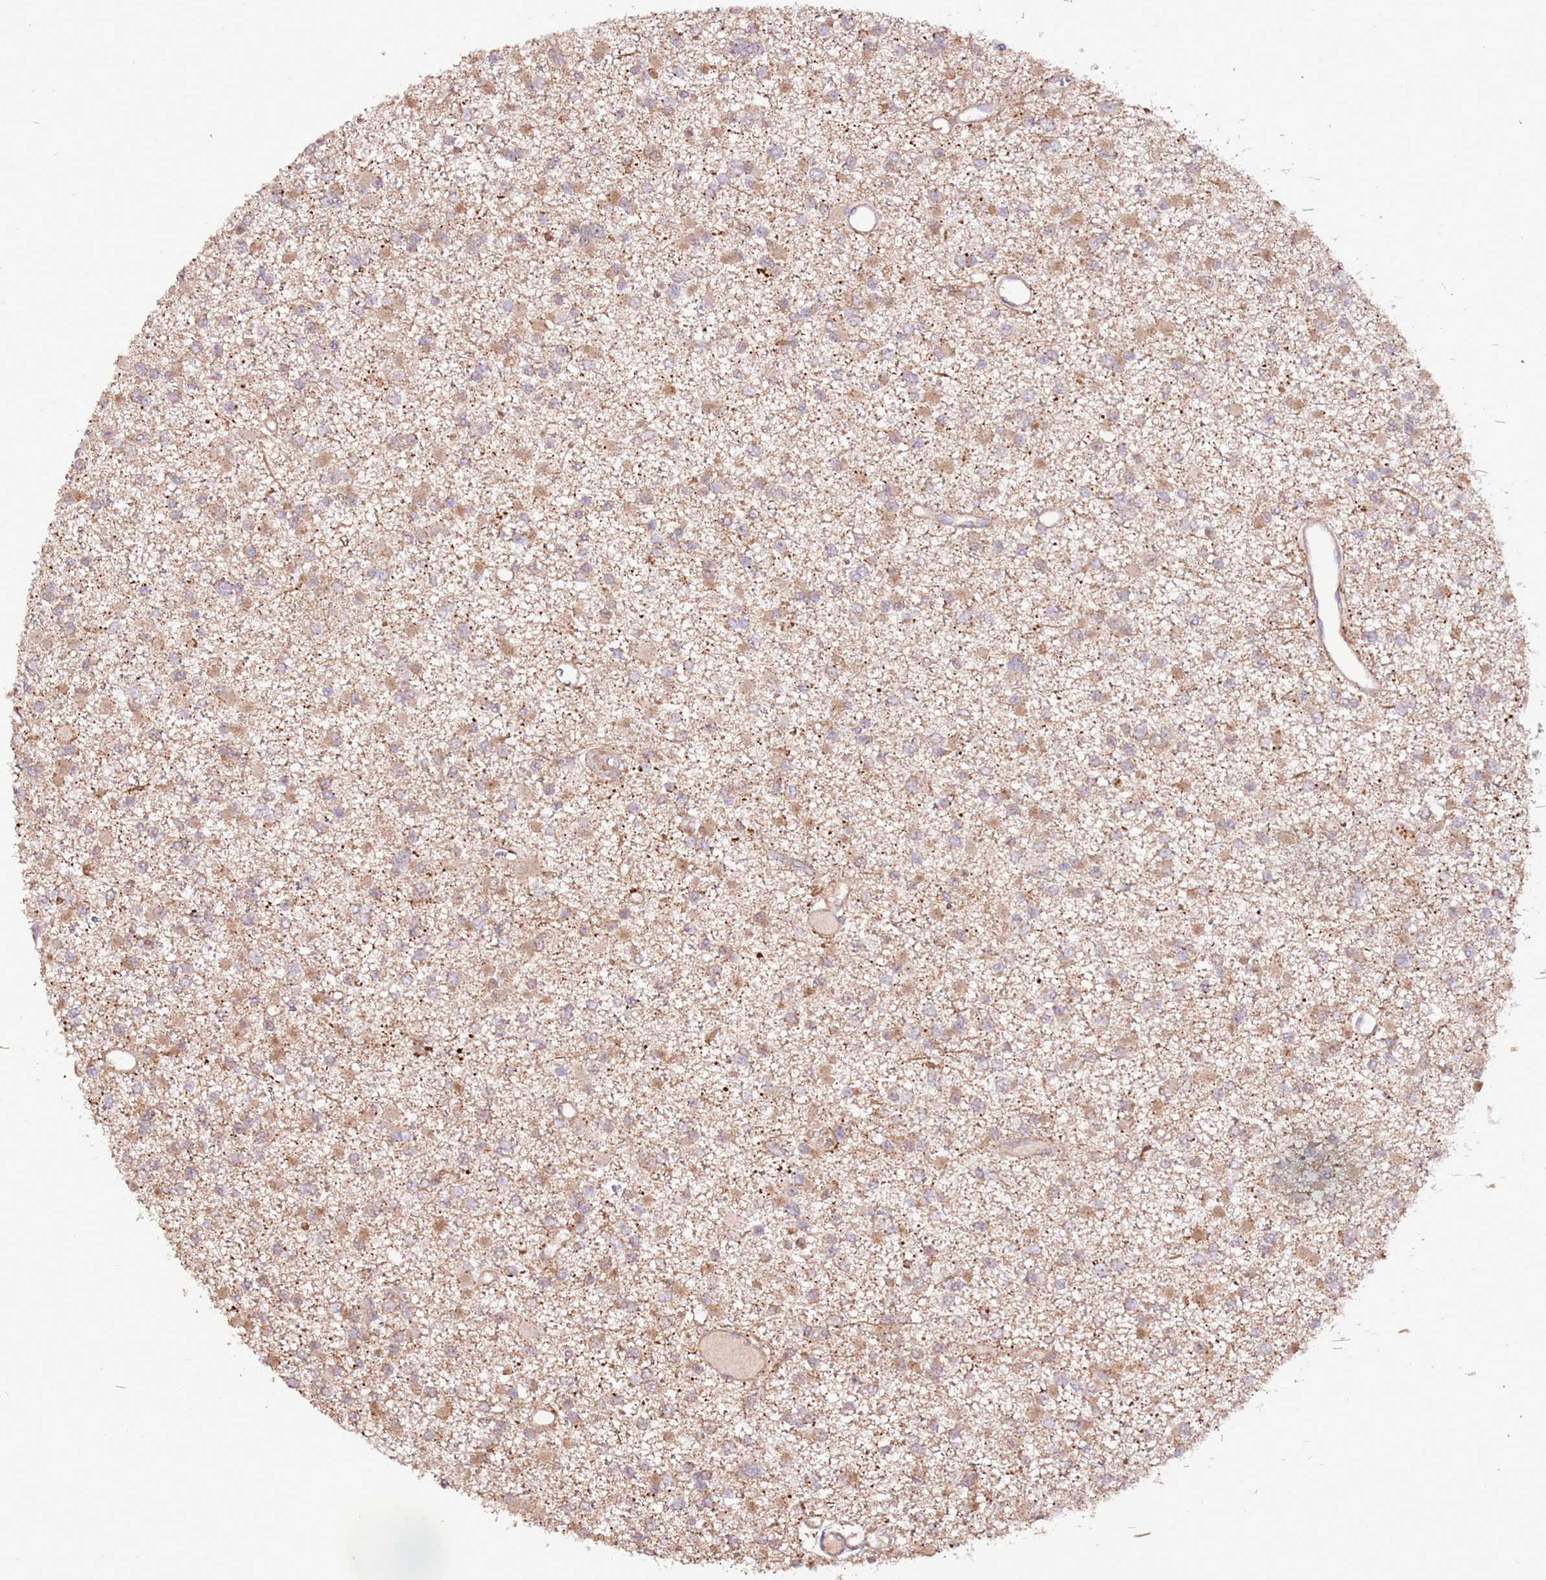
{"staining": {"intensity": "weak", "quantity": ">75%", "location": "cytoplasmic/membranous"}, "tissue": "glioma", "cell_type": "Tumor cells", "image_type": "cancer", "snomed": [{"axis": "morphology", "description": "Glioma, malignant, Low grade"}, {"axis": "topography", "description": "Brain"}], "caption": "Protein analysis of low-grade glioma (malignant) tissue shows weak cytoplasmic/membranous staining in about >75% of tumor cells. Using DAB (brown) and hematoxylin (blue) stains, captured at high magnification using brightfield microscopy.", "gene": "CCDC112", "patient": {"sex": "female", "age": 22}}